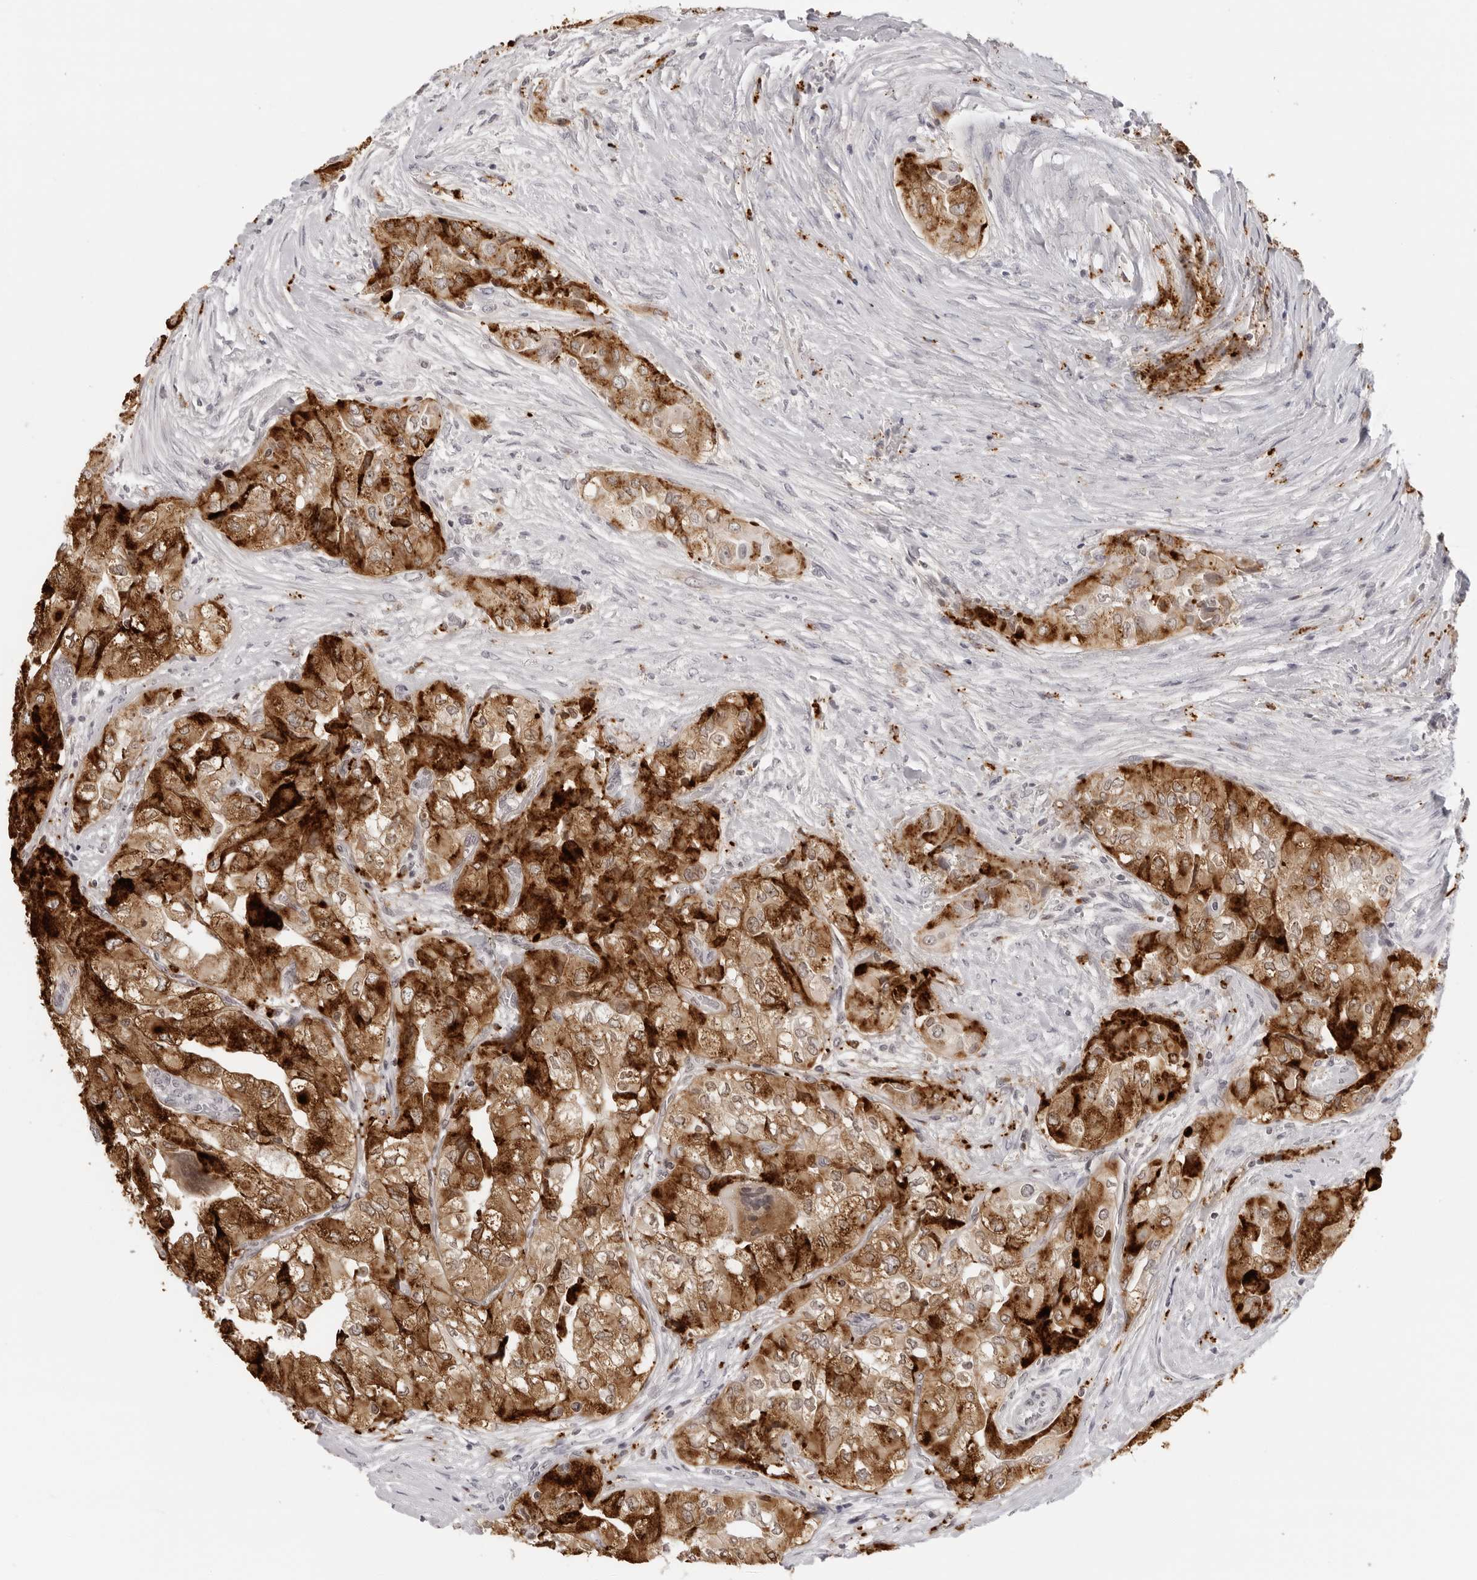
{"staining": {"intensity": "strong", "quantity": ">75%", "location": "cytoplasmic/membranous"}, "tissue": "thyroid cancer", "cell_type": "Tumor cells", "image_type": "cancer", "snomed": [{"axis": "morphology", "description": "Papillary adenocarcinoma, NOS"}, {"axis": "topography", "description": "Thyroid gland"}], "caption": "Papillary adenocarcinoma (thyroid) tissue demonstrates strong cytoplasmic/membranous staining in about >75% of tumor cells, visualized by immunohistochemistry. (brown staining indicates protein expression, while blue staining denotes nuclei).", "gene": "STRADB", "patient": {"sex": "female", "age": 59}}